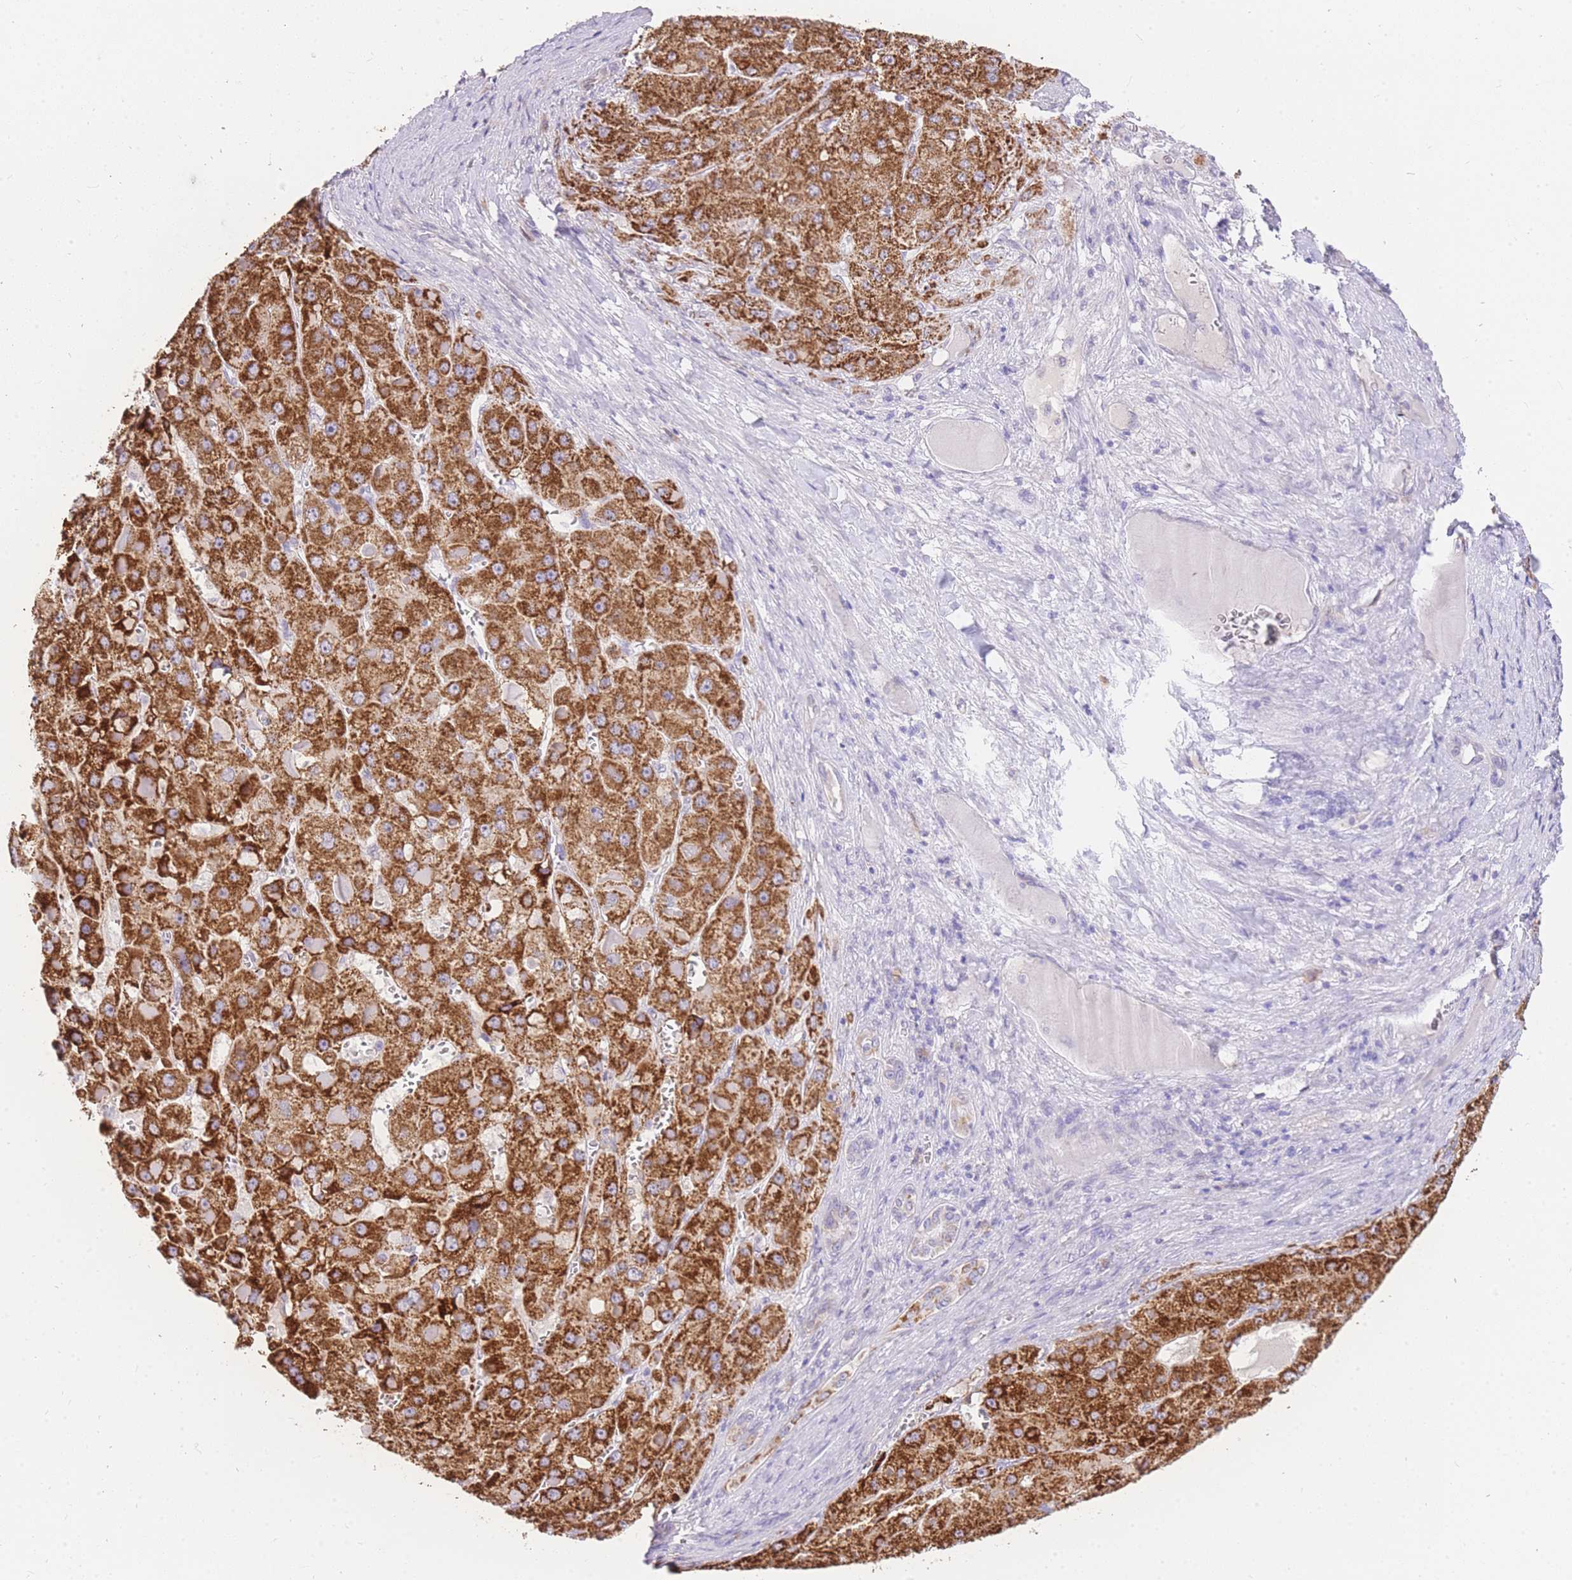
{"staining": {"intensity": "strong", "quantity": ">75%", "location": "cytoplasmic/membranous"}, "tissue": "liver cancer", "cell_type": "Tumor cells", "image_type": "cancer", "snomed": [{"axis": "morphology", "description": "Carcinoma, Hepatocellular, NOS"}, {"axis": "topography", "description": "Liver"}], "caption": "Tumor cells reveal strong cytoplasmic/membranous expression in approximately >75% of cells in hepatocellular carcinoma (liver). (IHC, brightfield microscopy, high magnification).", "gene": "C2orf88", "patient": {"sex": "female", "age": 73}}